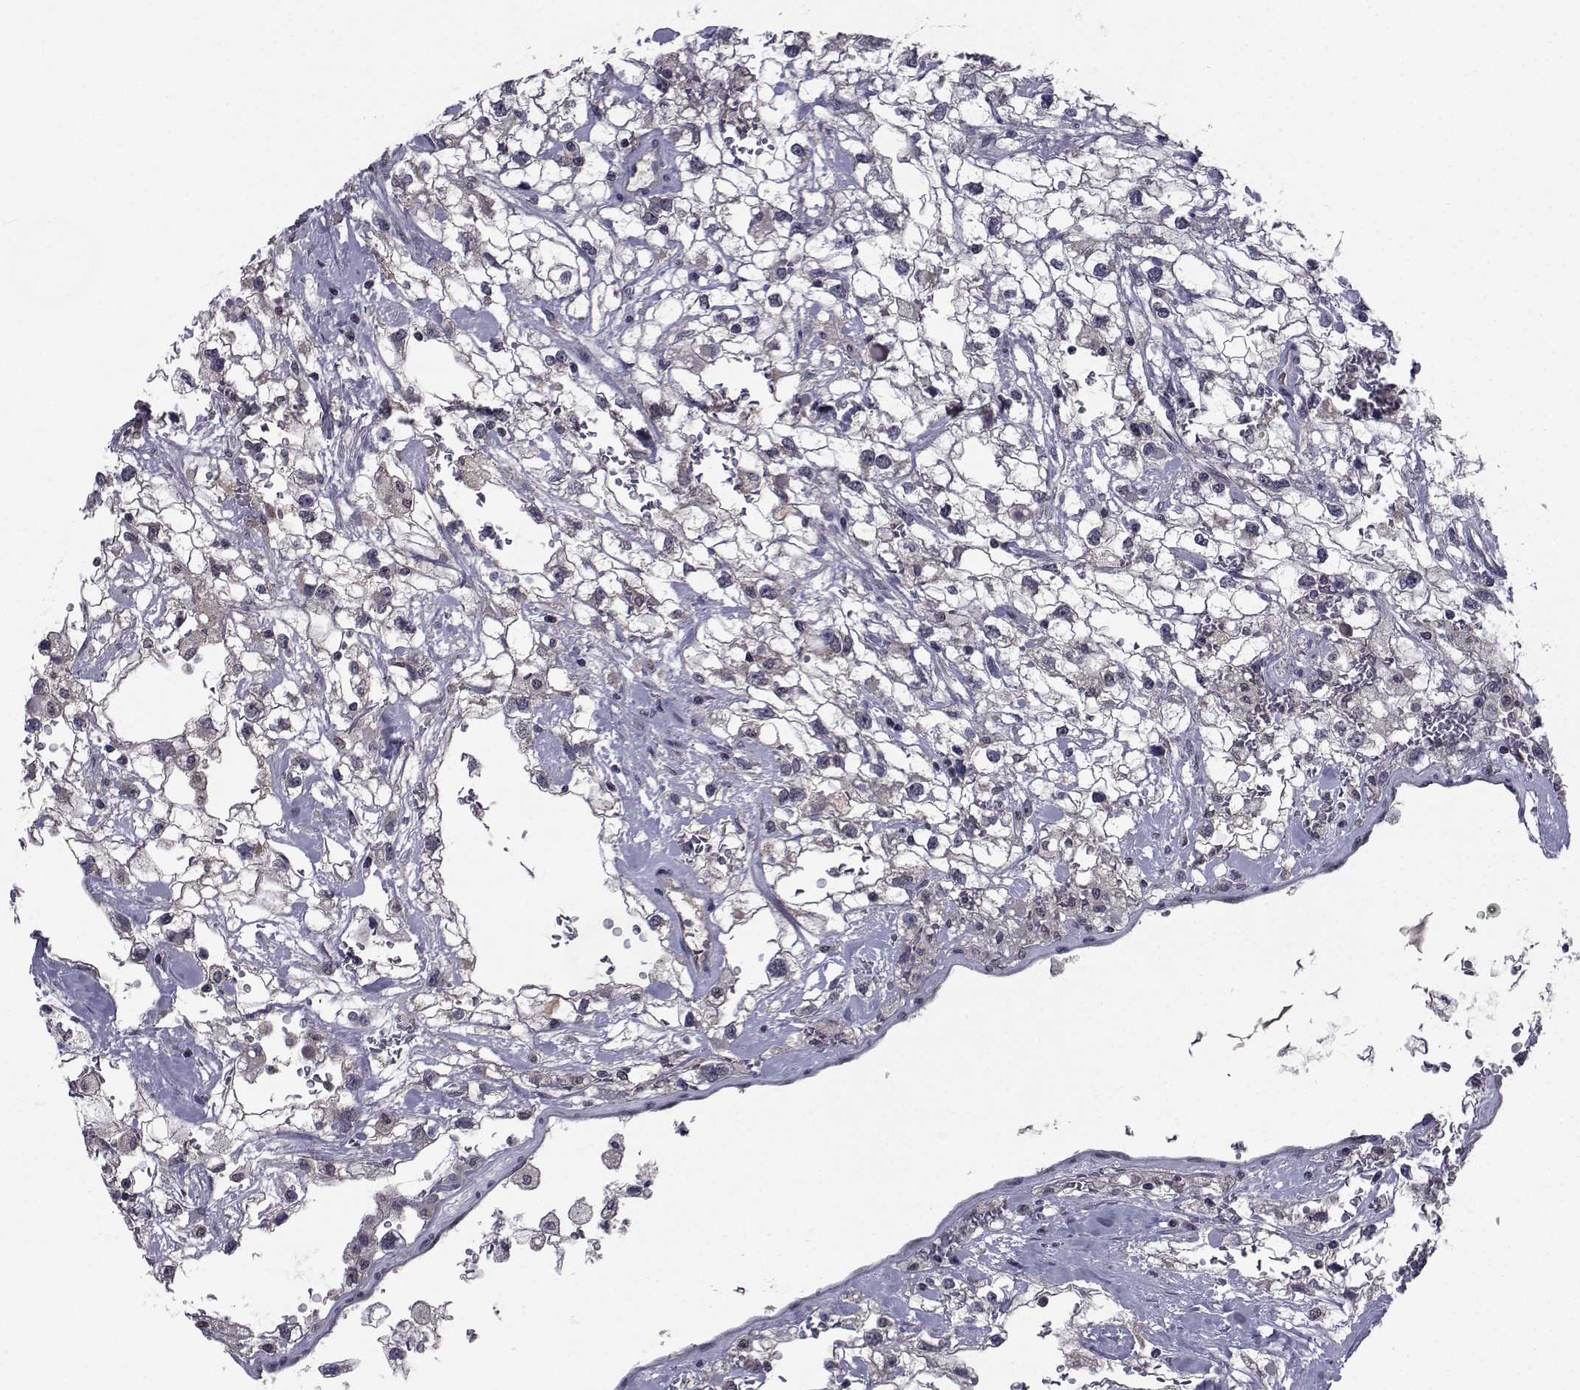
{"staining": {"intensity": "negative", "quantity": "none", "location": "none"}, "tissue": "renal cancer", "cell_type": "Tumor cells", "image_type": "cancer", "snomed": [{"axis": "morphology", "description": "Adenocarcinoma, NOS"}, {"axis": "topography", "description": "Kidney"}], "caption": "DAB (3,3'-diaminobenzidine) immunohistochemical staining of human renal adenocarcinoma shows no significant expression in tumor cells. (DAB immunohistochemistry (IHC), high magnification).", "gene": "CYP2S1", "patient": {"sex": "male", "age": 59}}